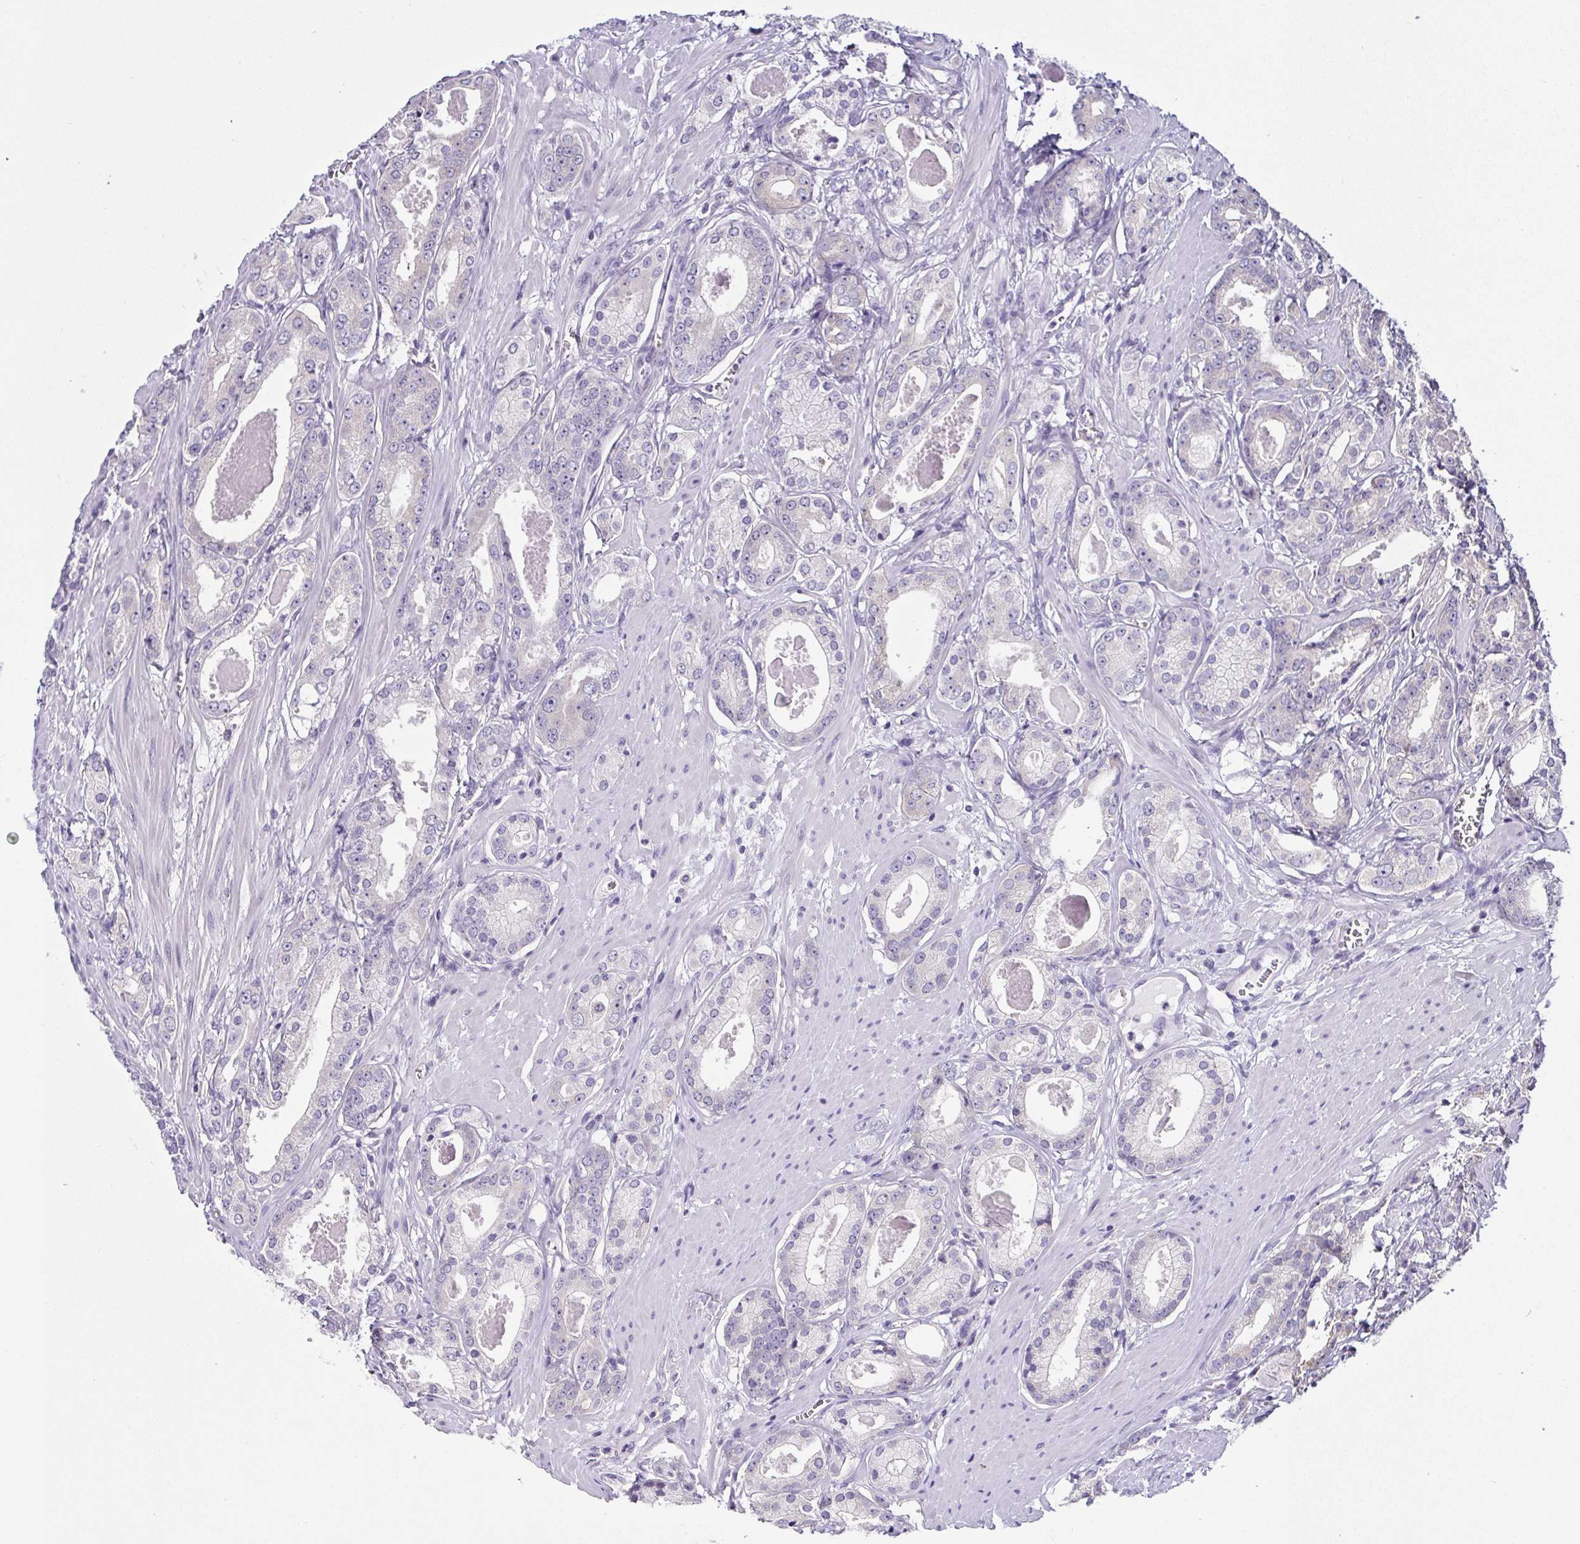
{"staining": {"intensity": "negative", "quantity": "none", "location": "none"}, "tissue": "prostate cancer", "cell_type": "Tumor cells", "image_type": "cancer", "snomed": [{"axis": "morphology", "description": "Adenocarcinoma, NOS"}, {"axis": "morphology", "description": "Adenocarcinoma, Low grade"}, {"axis": "topography", "description": "Prostate"}], "caption": "The immunohistochemistry (IHC) photomicrograph has no significant staining in tumor cells of prostate cancer (adenocarcinoma) tissue.", "gene": "FAM162B", "patient": {"sex": "male", "age": 64}}